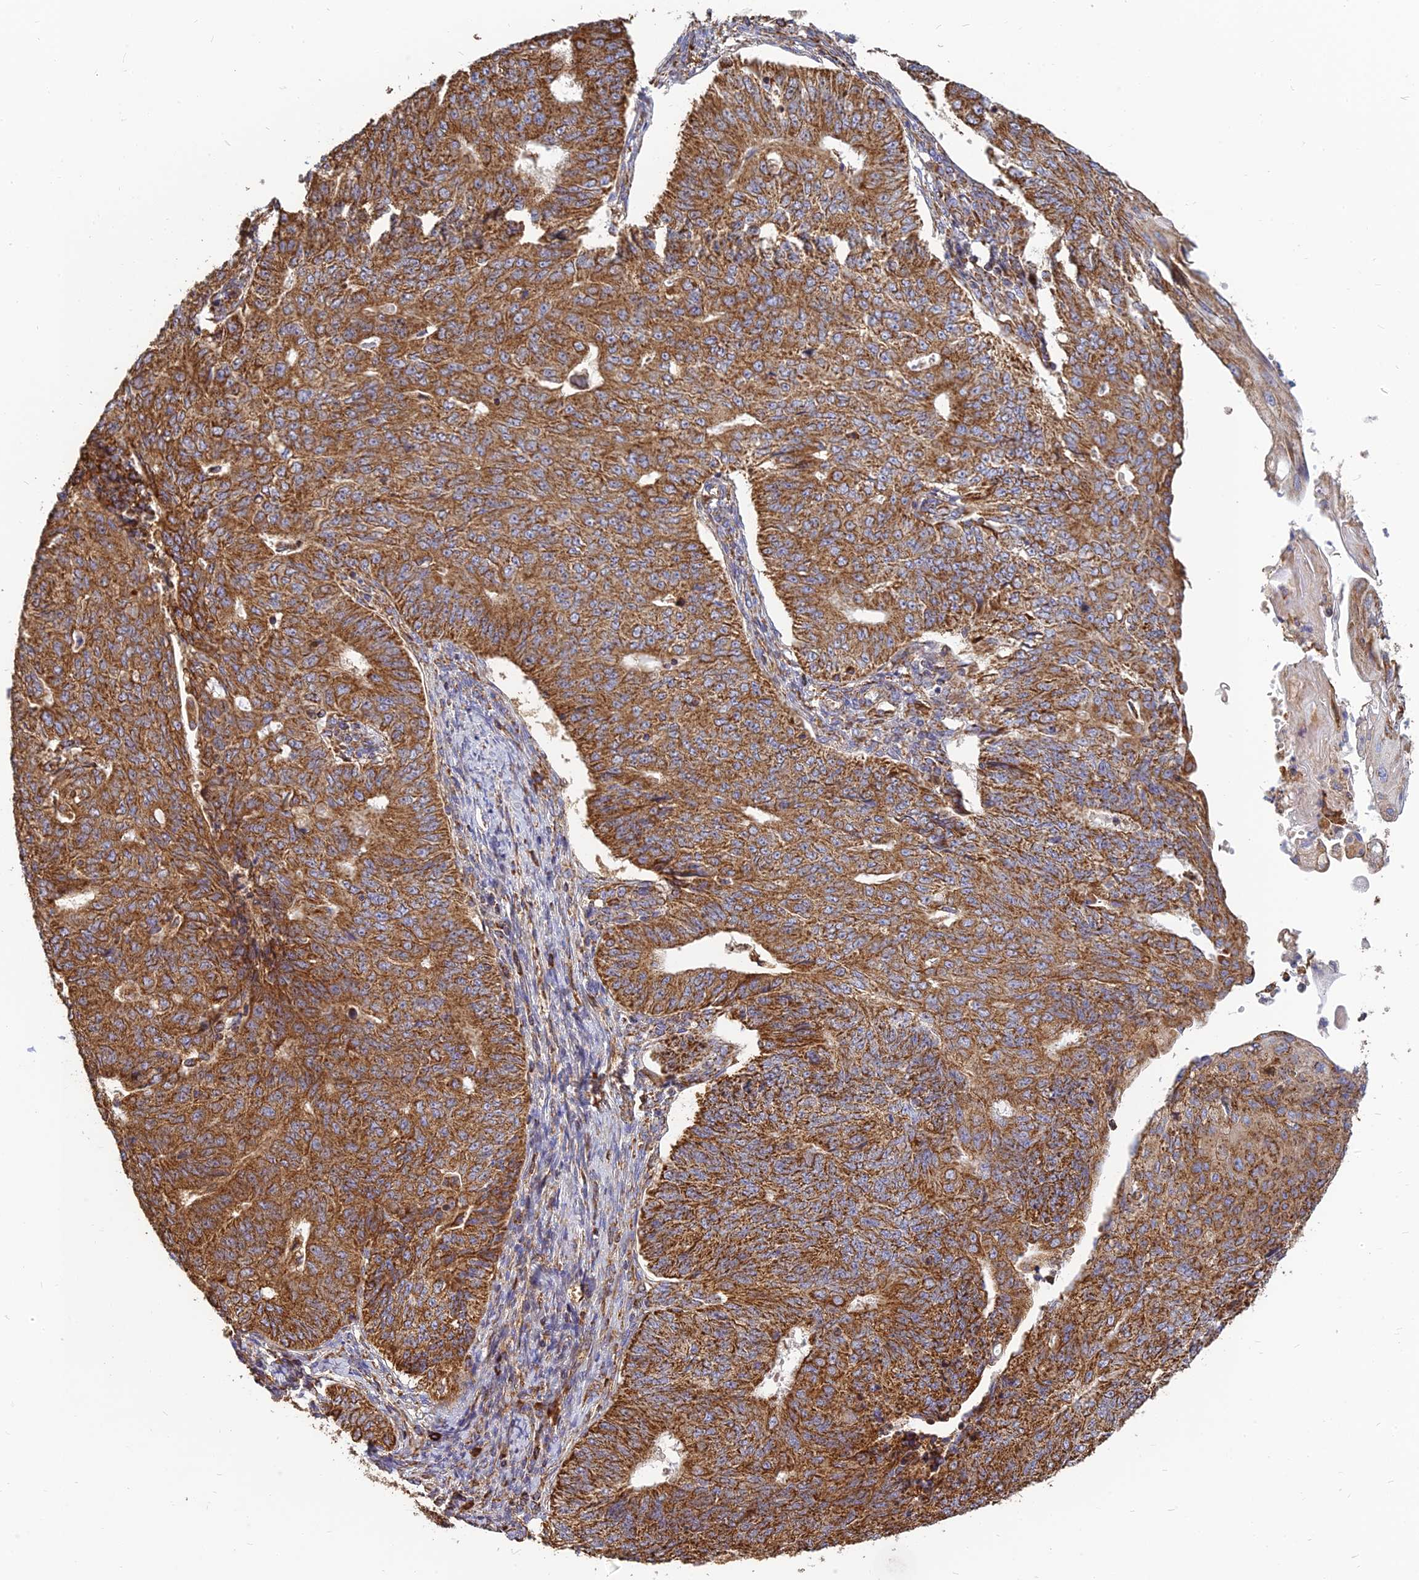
{"staining": {"intensity": "strong", "quantity": ">75%", "location": "cytoplasmic/membranous"}, "tissue": "endometrial cancer", "cell_type": "Tumor cells", "image_type": "cancer", "snomed": [{"axis": "morphology", "description": "Adenocarcinoma, NOS"}, {"axis": "topography", "description": "Endometrium"}], "caption": "About >75% of tumor cells in human endometrial adenocarcinoma show strong cytoplasmic/membranous protein positivity as visualized by brown immunohistochemical staining.", "gene": "THUMPD2", "patient": {"sex": "female", "age": 32}}